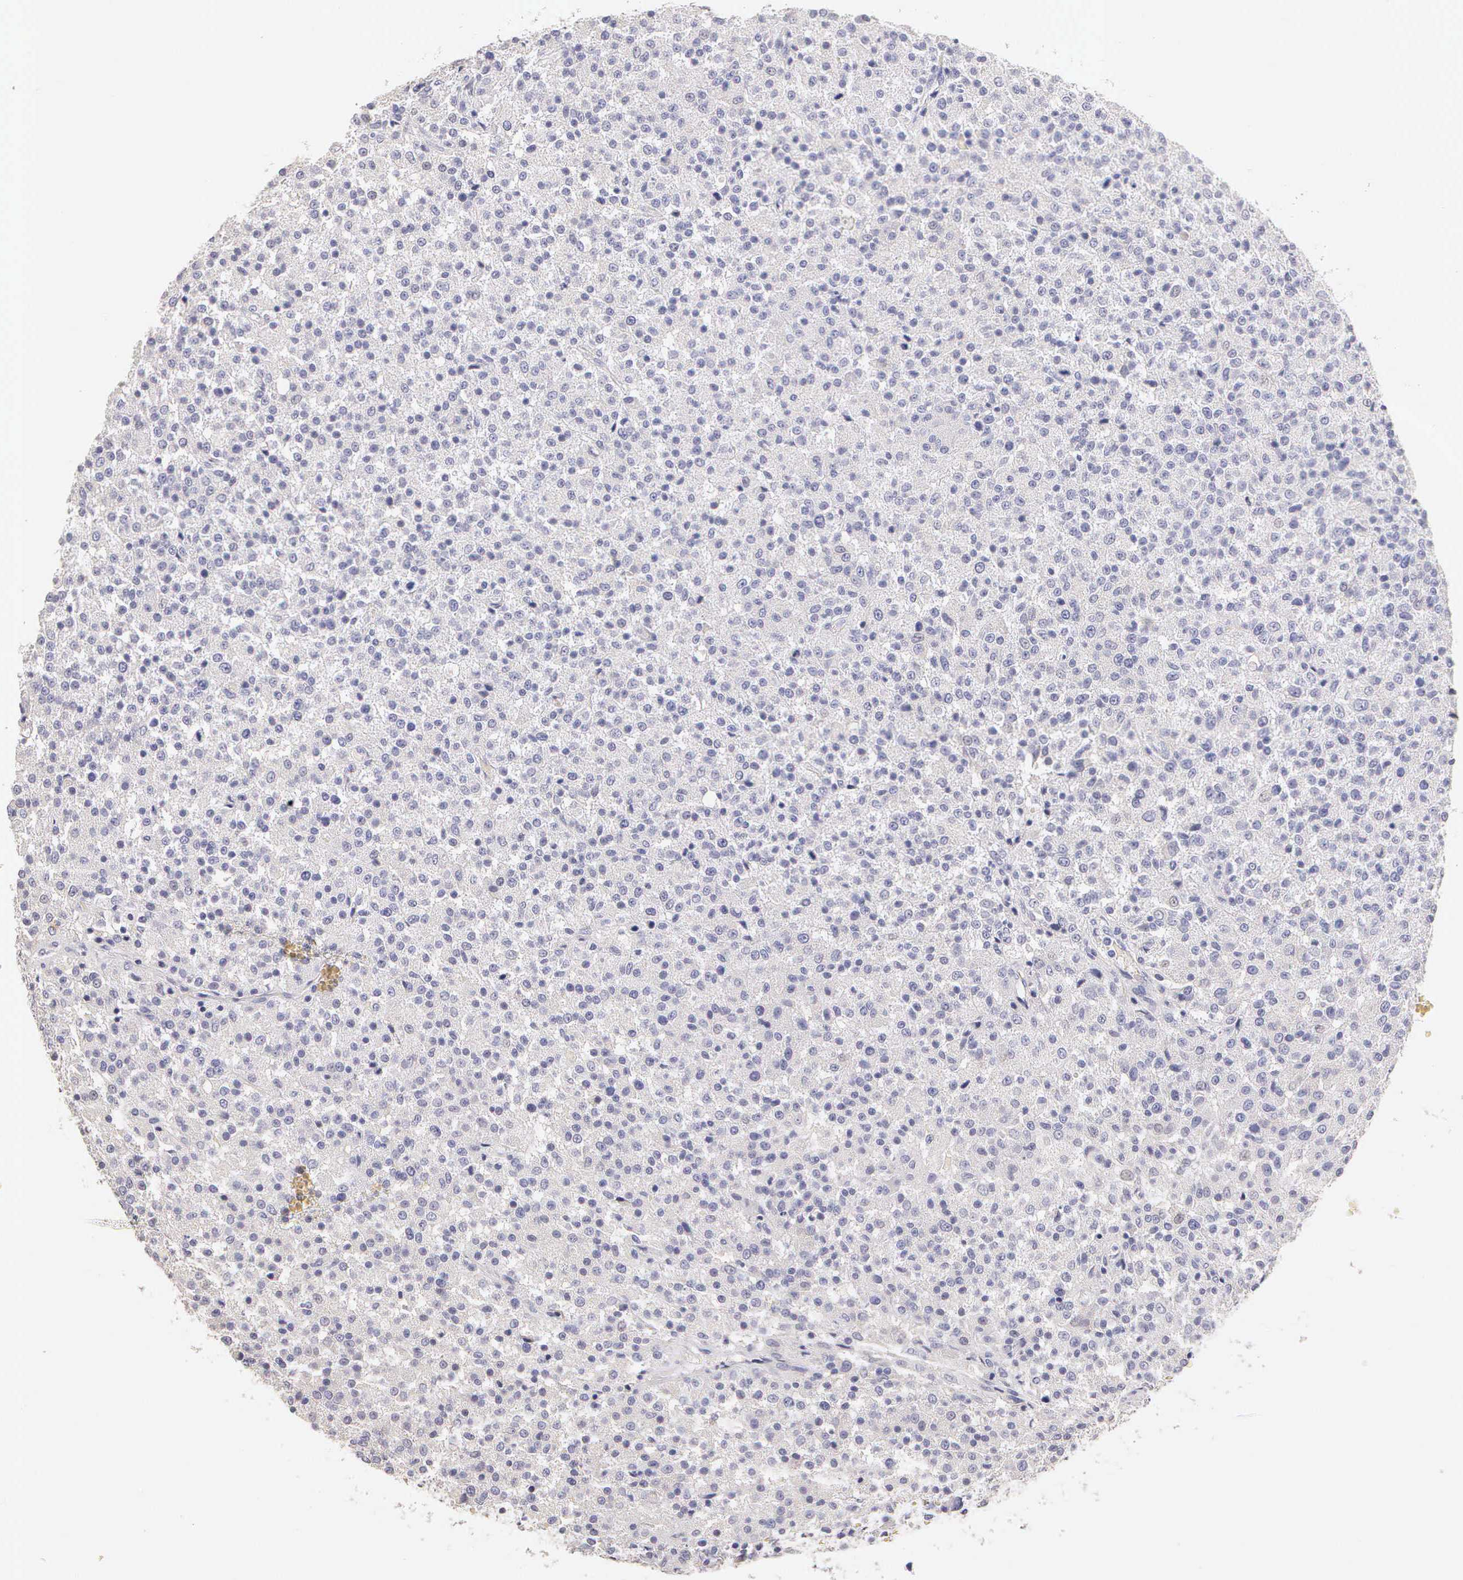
{"staining": {"intensity": "negative", "quantity": "none", "location": "none"}, "tissue": "testis cancer", "cell_type": "Tumor cells", "image_type": "cancer", "snomed": [{"axis": "morphology", "description": "Seminoma, NOS"}, {"axis": "topography", "description": "Testis"}], "caption": "This photomicrograph is of testis cancer (seminoma) stained with immunohistochemistry (IHC) to label a protein in brown with the nuclei are counter-stained blue. There is no staining in tumor cells.", "gene": "ESR1", "patient": {"sex": "male", "age": 59}}